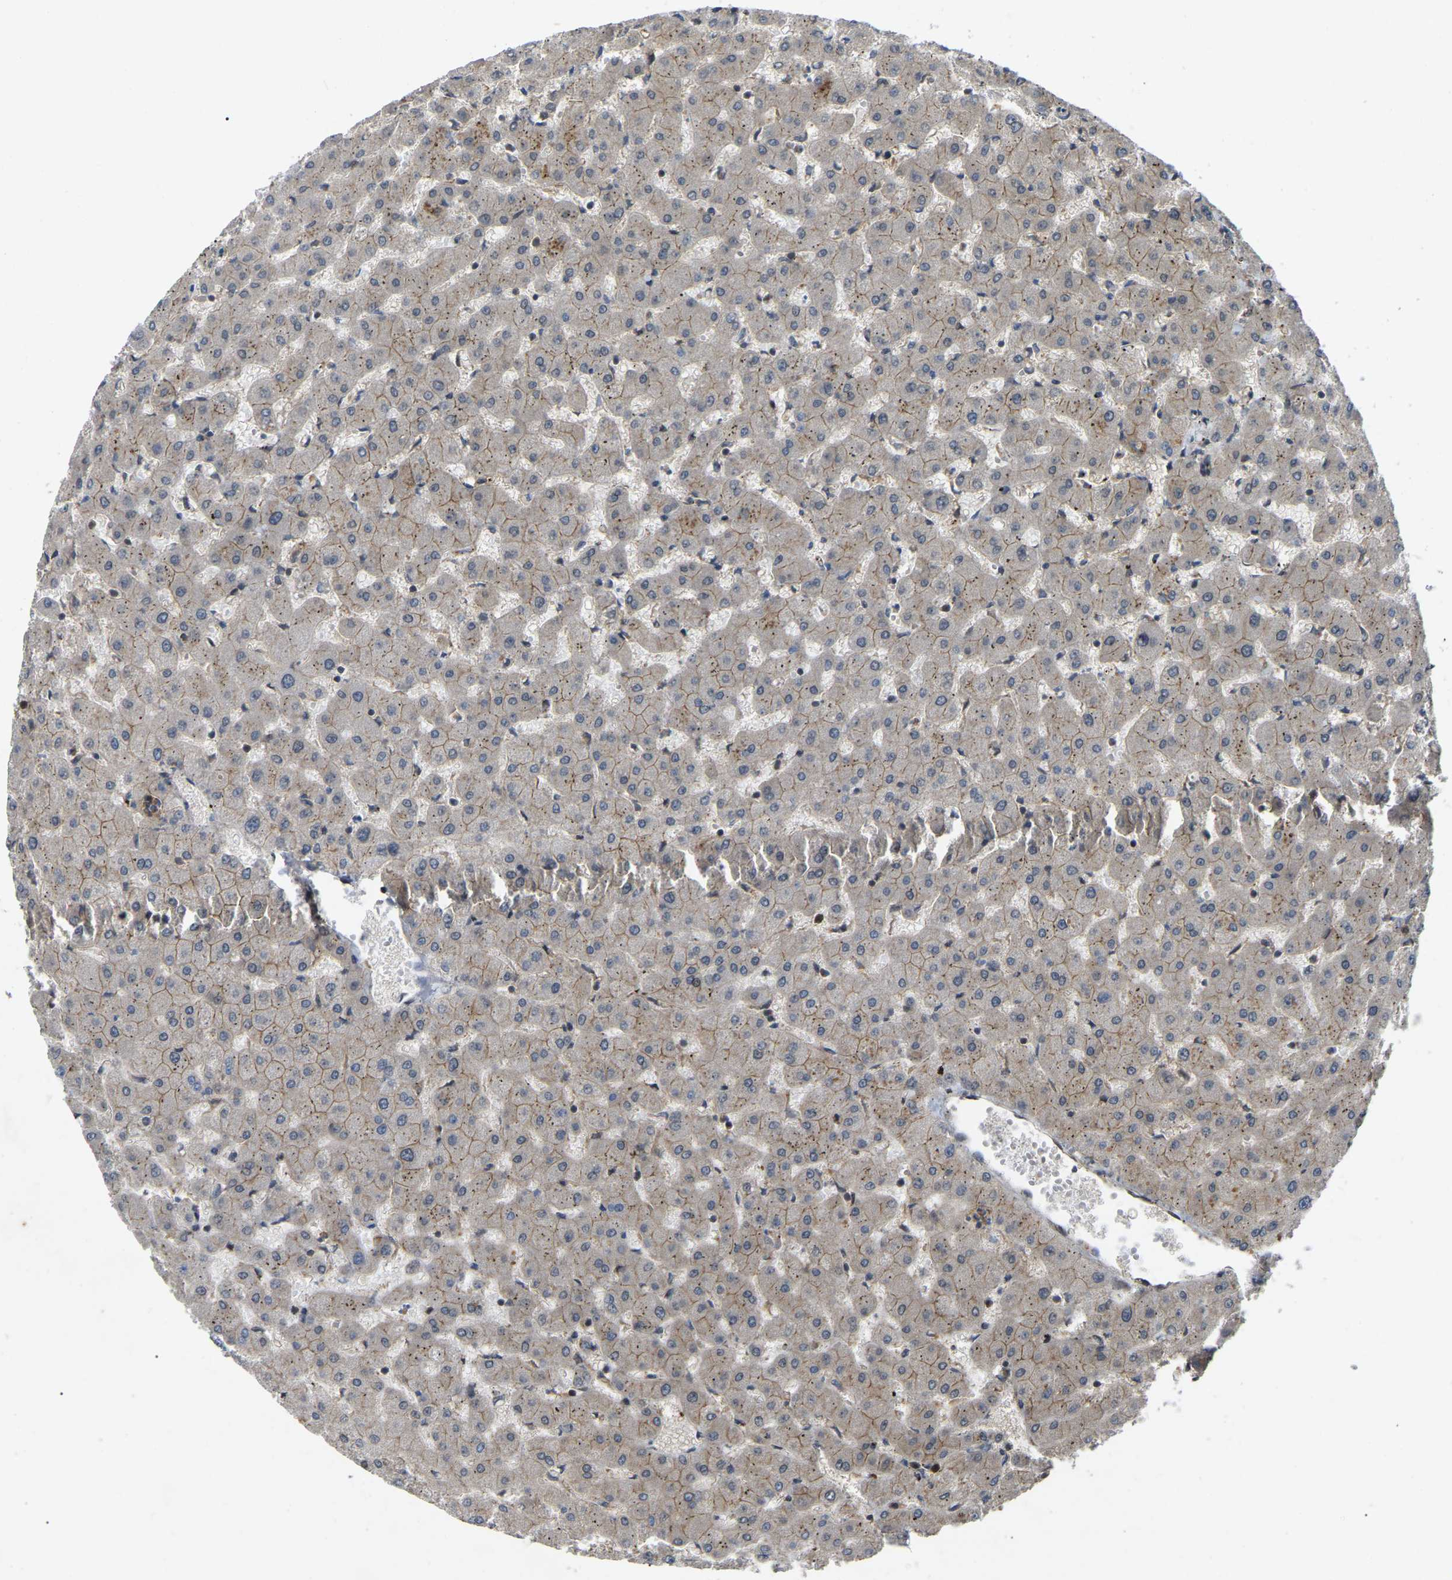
{"staining": {"intensity": "weak", "quantity": "25%-75%", "location": "cytoplasmic/membranous"}, "tissue": "liver", "cell_type": "Cholangiocytes", "image_type": "normal", "snomed": [{"axis": "morphology", "description": "Normal tissue, NOS"}, {"axis": "topography", "description": "Liver"}], "caption": "Liver stained with DAB (3,3'-diaminobenzidine) immunohistochemistry shows low levels of weak cytoplasmic/membranous staining in approximately 25%-75% of cholangiocytes. The protein of interest is stained brown, and the nuclei are stained in blue (DAB (3,3'-diaminobenzidine) IHC with brightfield microscopy, high magnification).", "gene": "KIAA1549", "patient": {"sex": "female", "age": 63}}